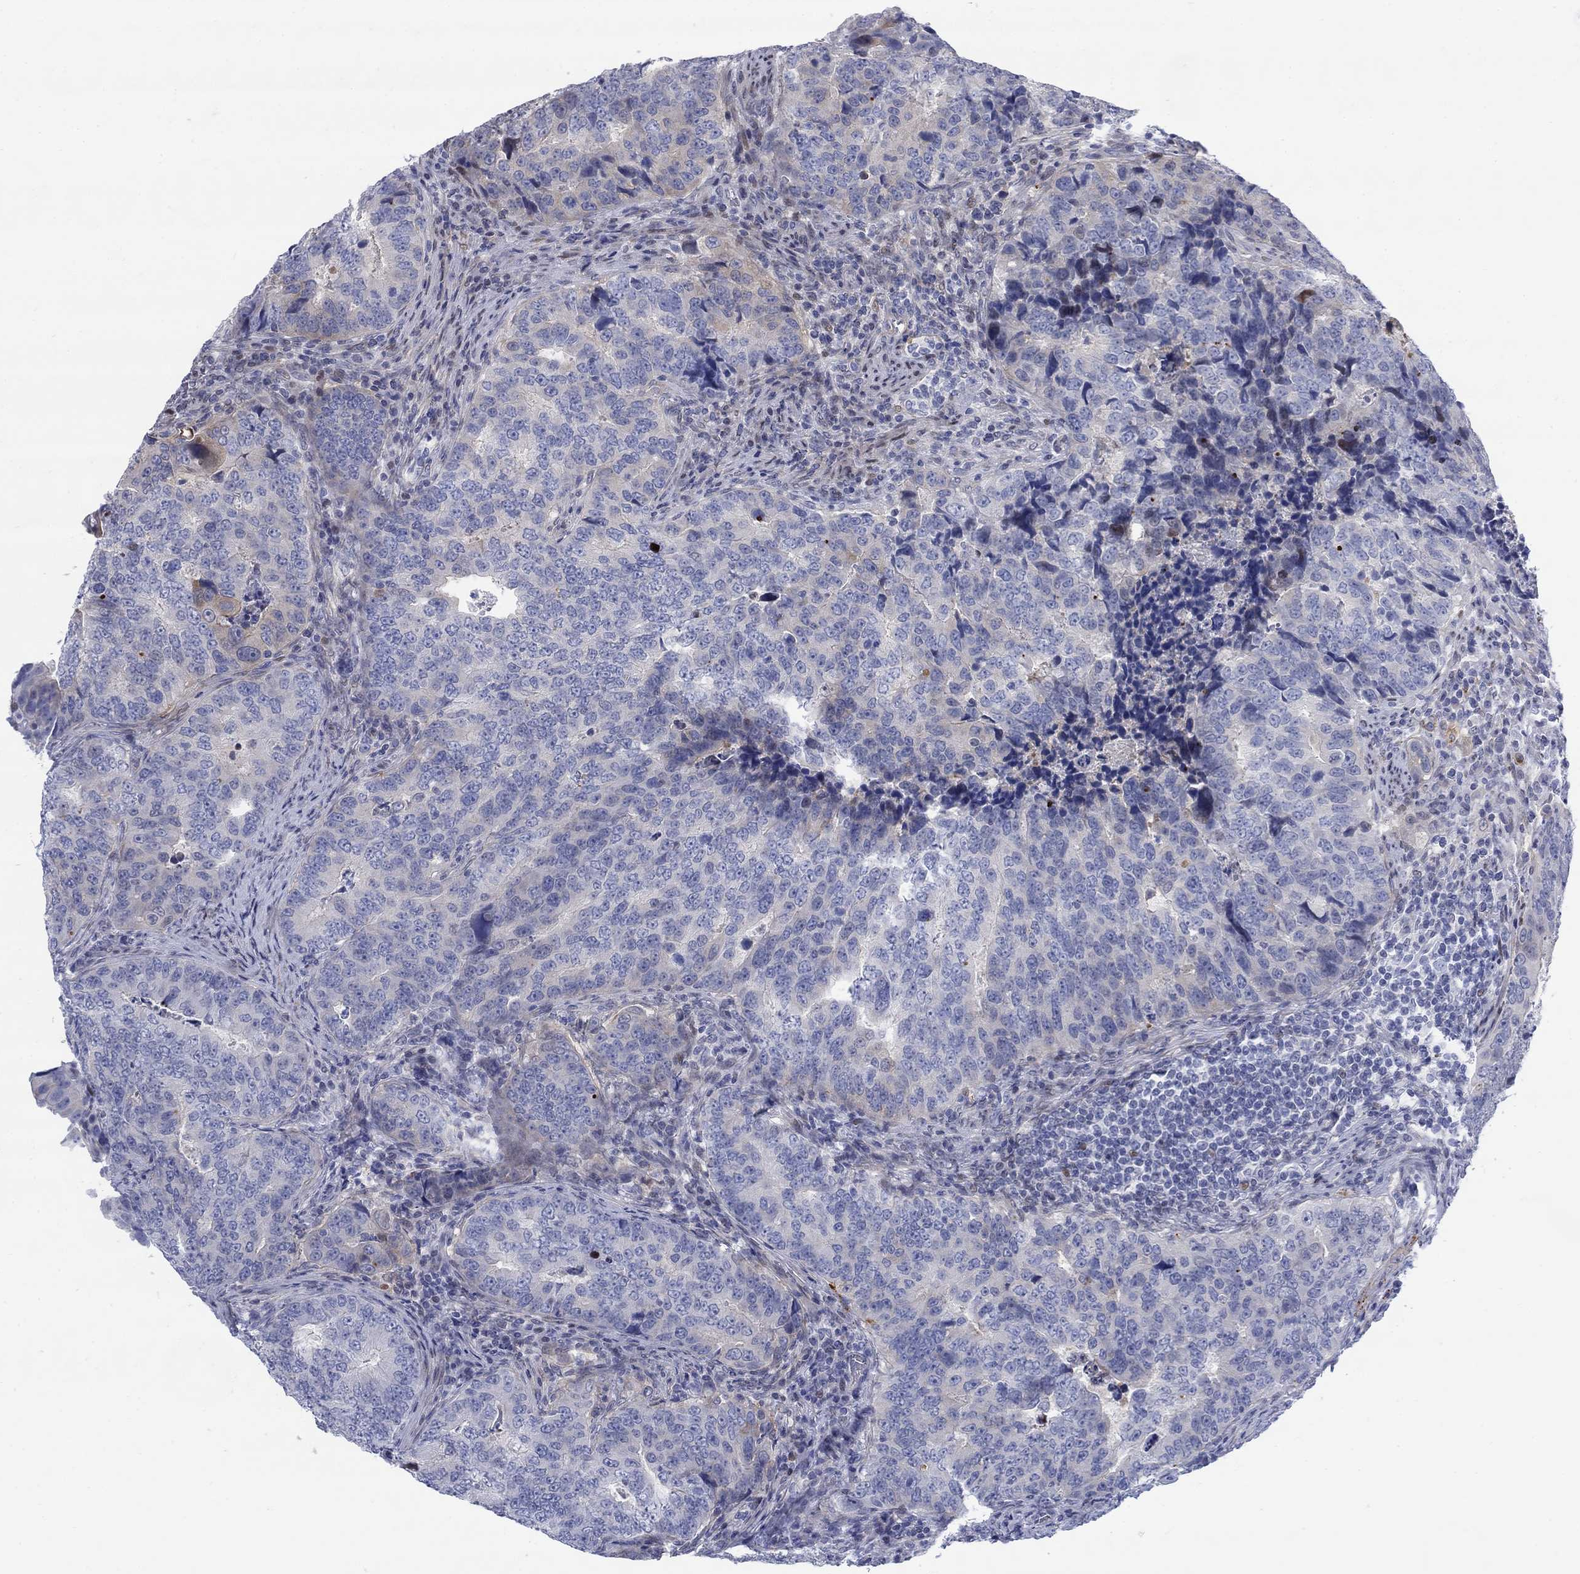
{"staining": {"intensity": "negative", "quantity": "none", "location": "none"}, "tissue": "colorectal cancer", "cell_type": "Tumor cells", "image_type": "cancer", "snomed": [{"axis": "morphology", "description": "Adenocarcinoma, NOS"}, {"axis": "topography", "description": "Colon"}], "caption": "This is a histopathology image of immunohistochemistry staining of colorectal cancer, which shows no staining in tumor cells.", "gene": "MYO3A", "patient": {"sex": "female", "age": 72}}